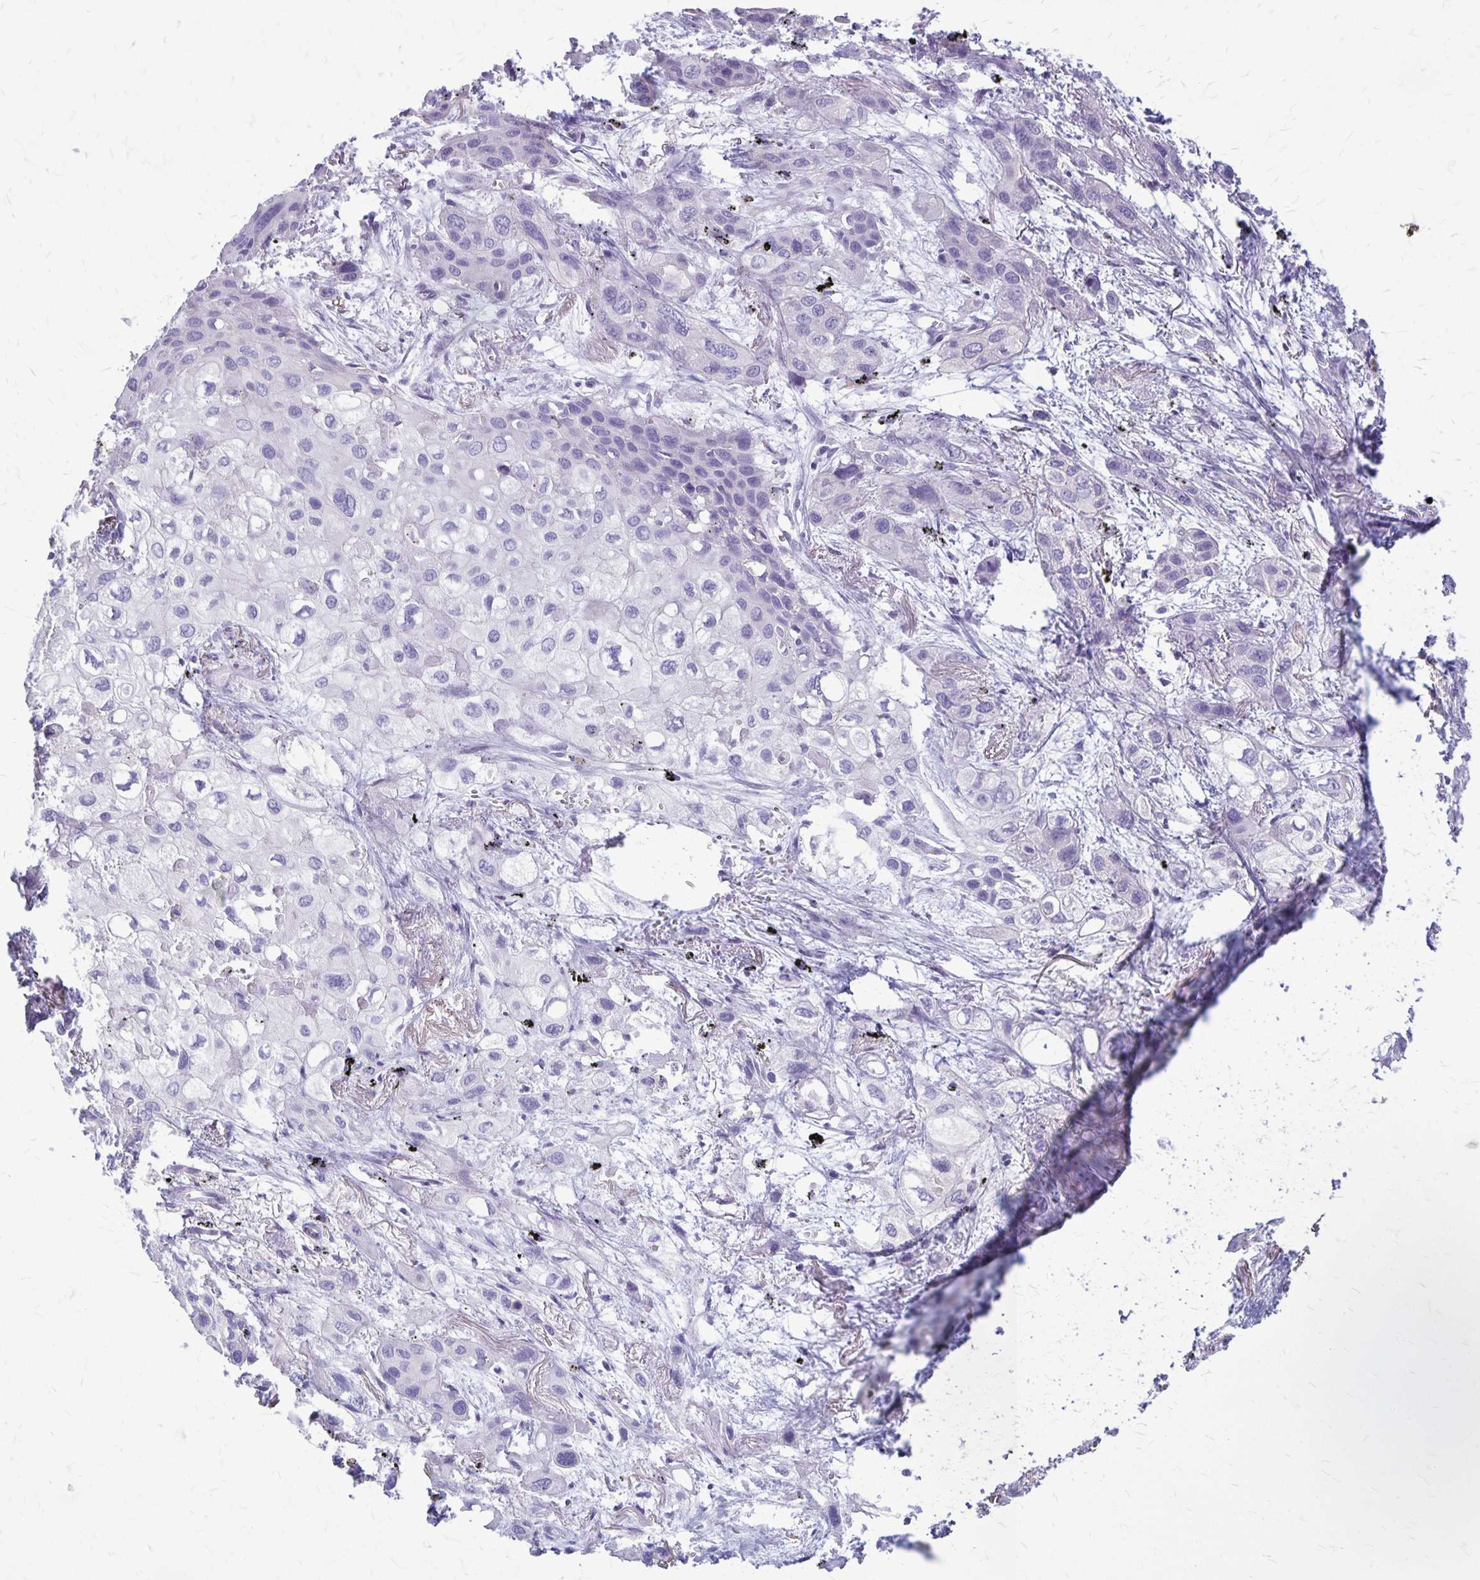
{"staining": {"intensity": "negative", "quantity": "none", "location": "none"}, "tissue": "lung cancer", "cell_type": "Tumor cells", "image_type": "cancer", "snomed": [{"axis": "morphology", "description": "Squamous cell carcinoma, NOS"}, {"axis": "morphology", "description": "Squamous cell carcinoma, metastatic, NOS"}, {"axis": "topography", "description": "Lung"}], "caption": "This is an IHC image of human lung cancer. There is no positivity in tumor cells.", "gene": "GP9", "patient": {"sex": "male", "age": 59}}